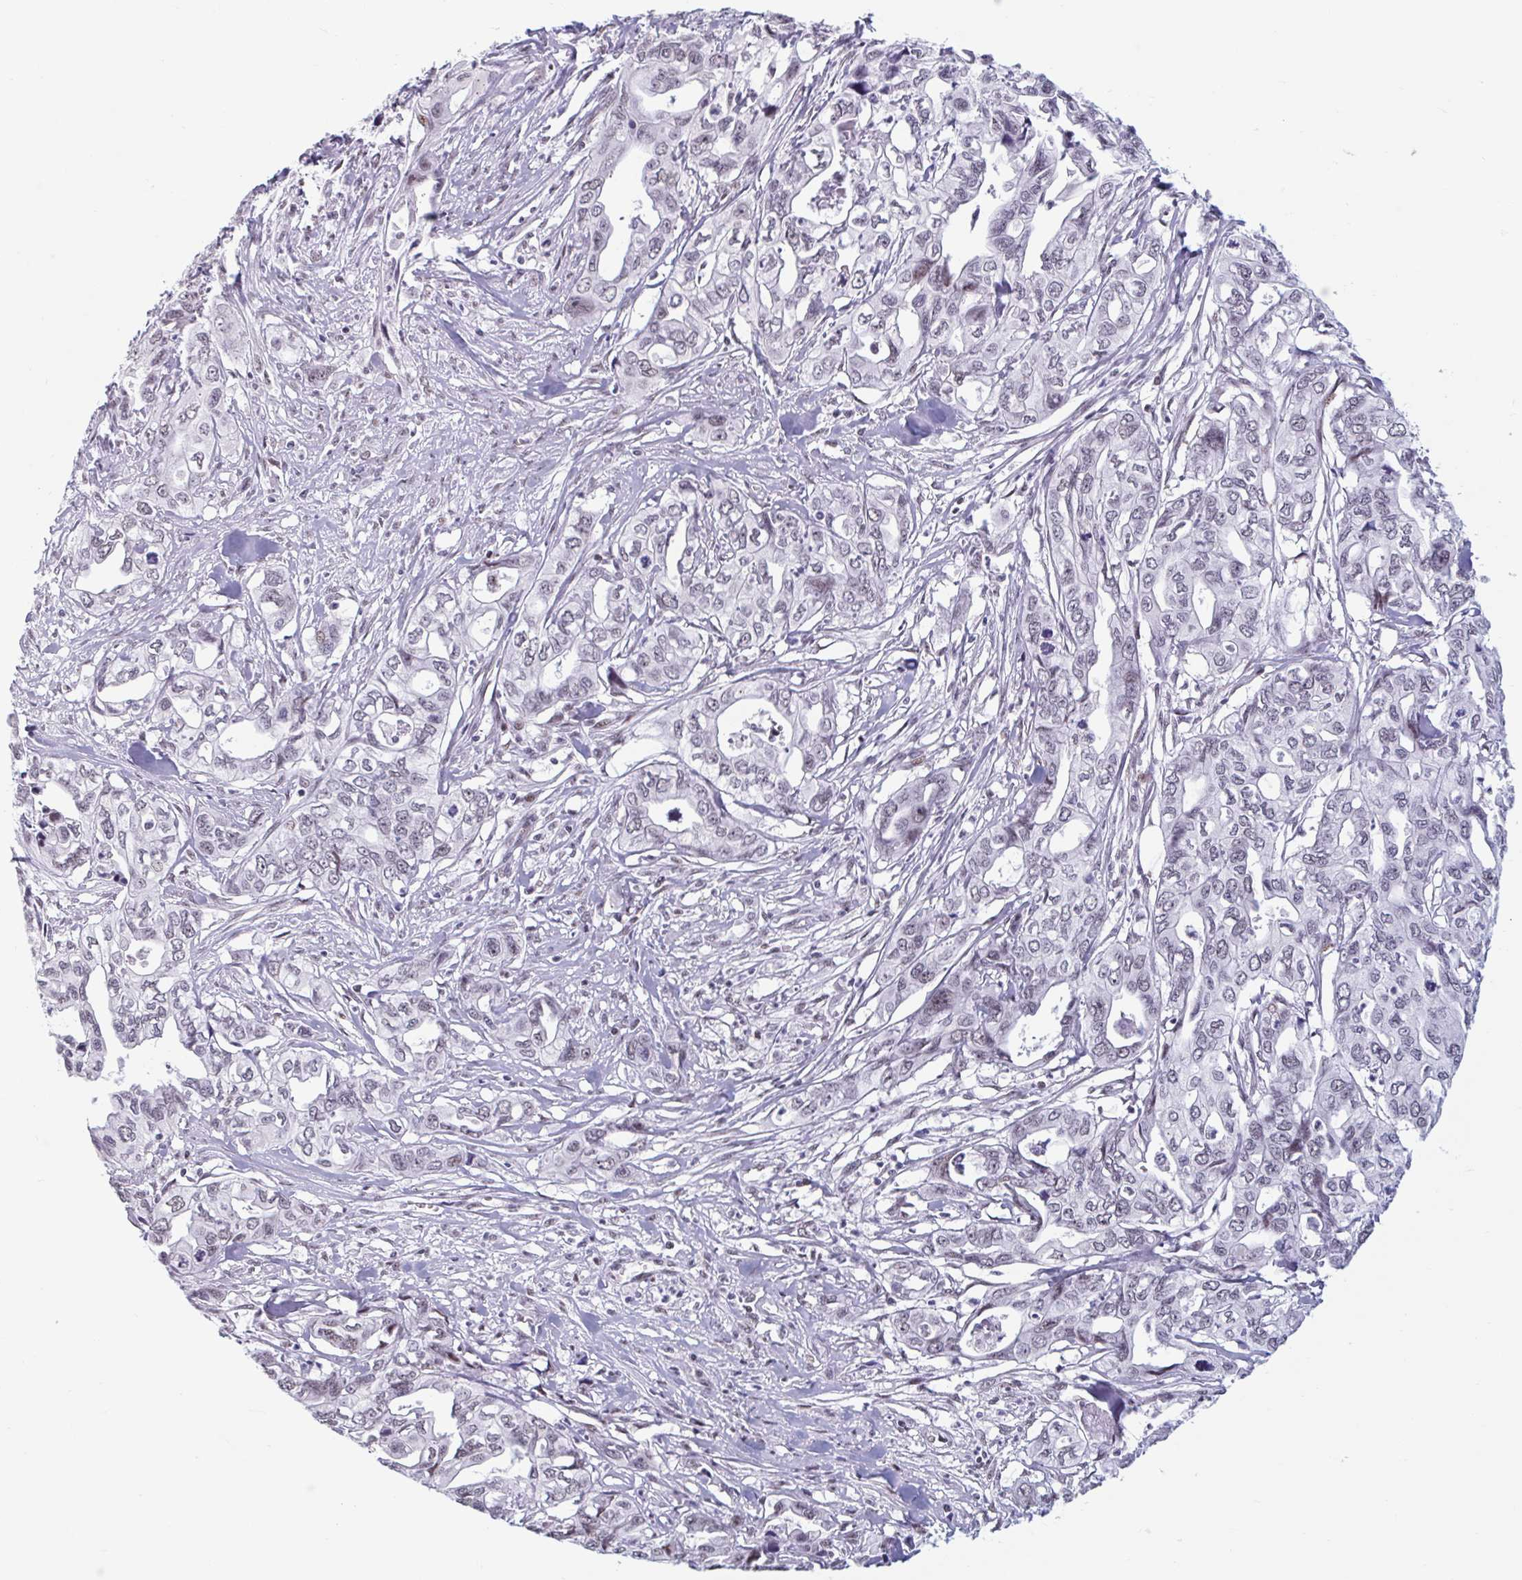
{"staining": {"intensity": "weak", "quantity": "25%-75%", "location": "nuclear"}, "tissue": "pancreatic cancer", "cell_type": "Tumor cells", "image_type": "cancer", "snomed": [{"axis": "morphology", "description": "Adenocarcinoma, NOS"}, {"axis": "topography", "description": "Pancreas"}], "caption": "Pancreatic adenocarcinoma stained with immunohistochemistry demonstrates weak nuclear positivity in about 25%-75% of tumor cells. Using DAB (brown) and hematoxylin (blue) stains, captured at high magnification using brightfield microscopy.", "gene": "HSD17B6", "patient": {"sex": "male", "age": 68}}